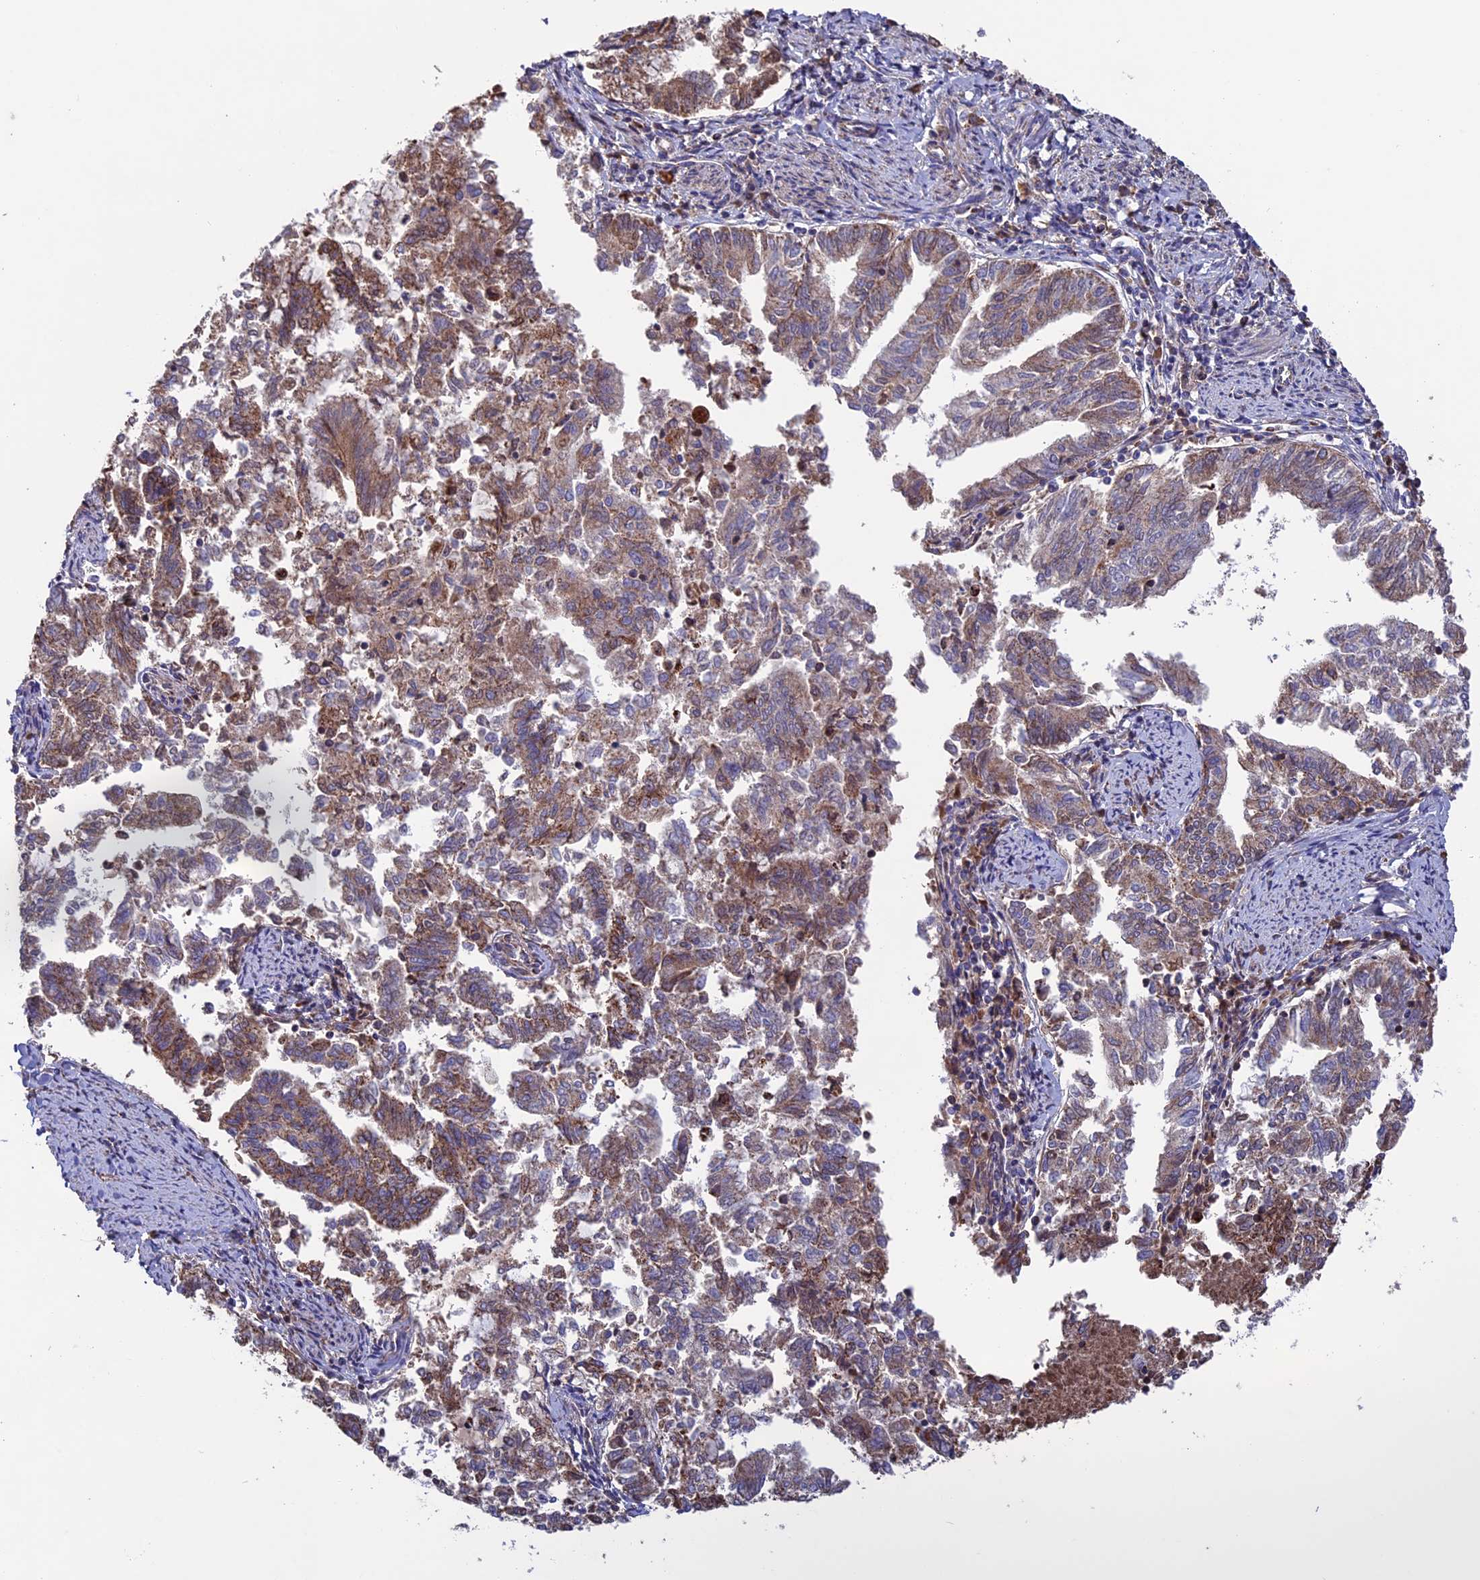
{"staining": {"intensity": "moderate", "quantity": ">75%", "location": "cytoplasmic/membranous"}, "tissue": "endometrial cancer", "cell_type": "Tumor cells", "image_type": "cancer", "snomed": [{"axis": "morphology", "description": "Adenocarcinoma, NOS"}, {"axis": "topography", "description": "Endometrium"}], "caption": "There is medium levels of moderate cytoplasmic/membranous expression in tumor cells of endometrial adenocarcinoma, as demonstrated by immunohistochemical staining (brown color).", "gene": "SLC15A5", "patient": {"sex": "female", "age": 79}}